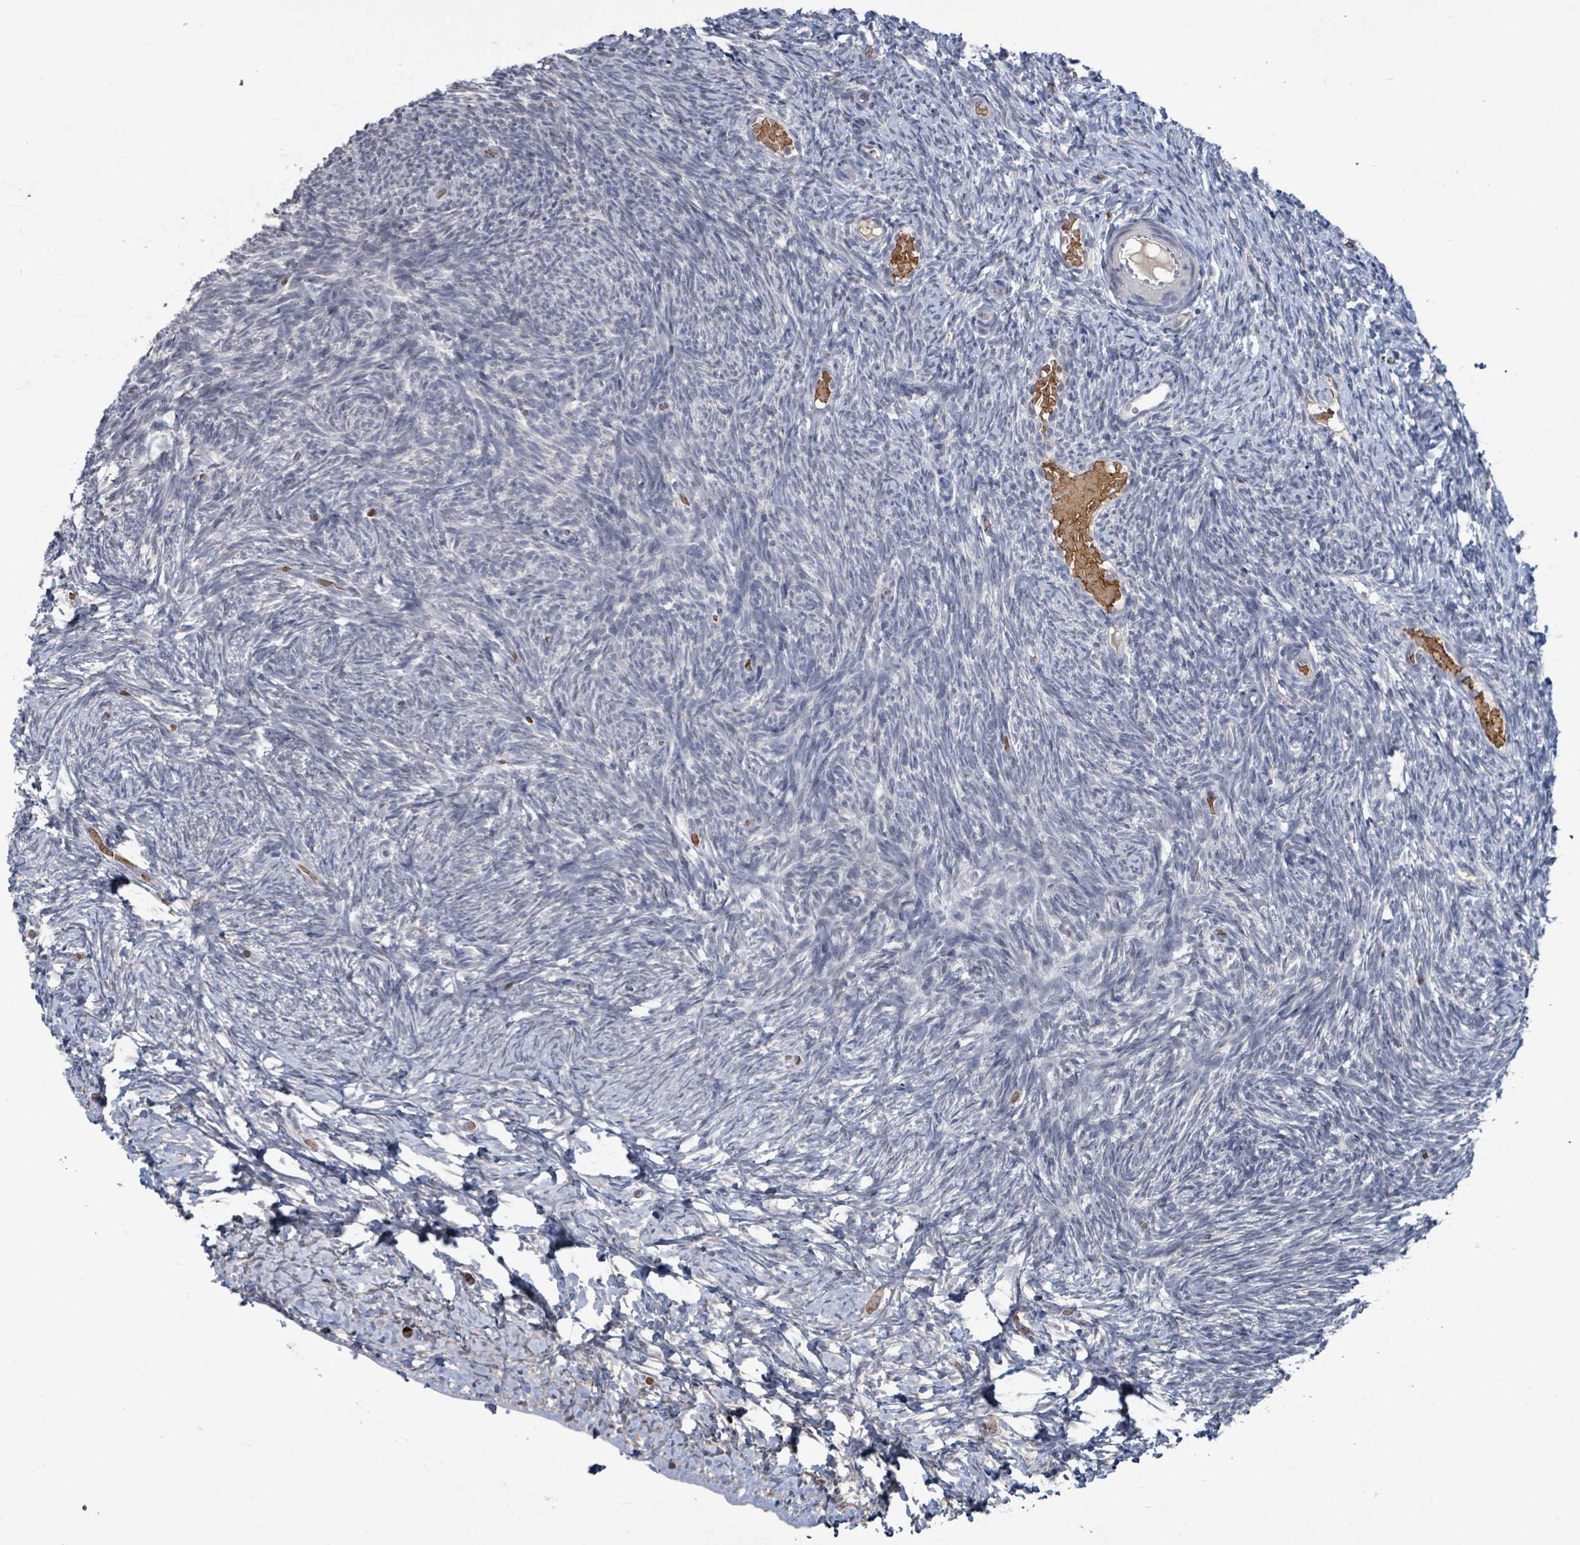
{"staining": {"intensity": "moderate", "quantity": "25%-75%", "location": "cytoplasmic/membranous"}, "tissue": "ovary", "cell_type": "Follicle cells", "image_type": "normal", "snomed": [{"axis": "morphology", "description": "Normal tissue, NOS"}, {"axis": "topography", "description": "Ovary"}], "caption": "A high-resolution histopathology image shows immunohistochemistry (IHC) staining of benign ovary, which reveals moderate cytoplasmic/membranous staining in approximately 25%-75% of follicle cells. The protein of interest is shown in brown color, while the nuclei are stained blue.", "gene": "SEBOX", "patient": {"sex": "female", "age": 39}}